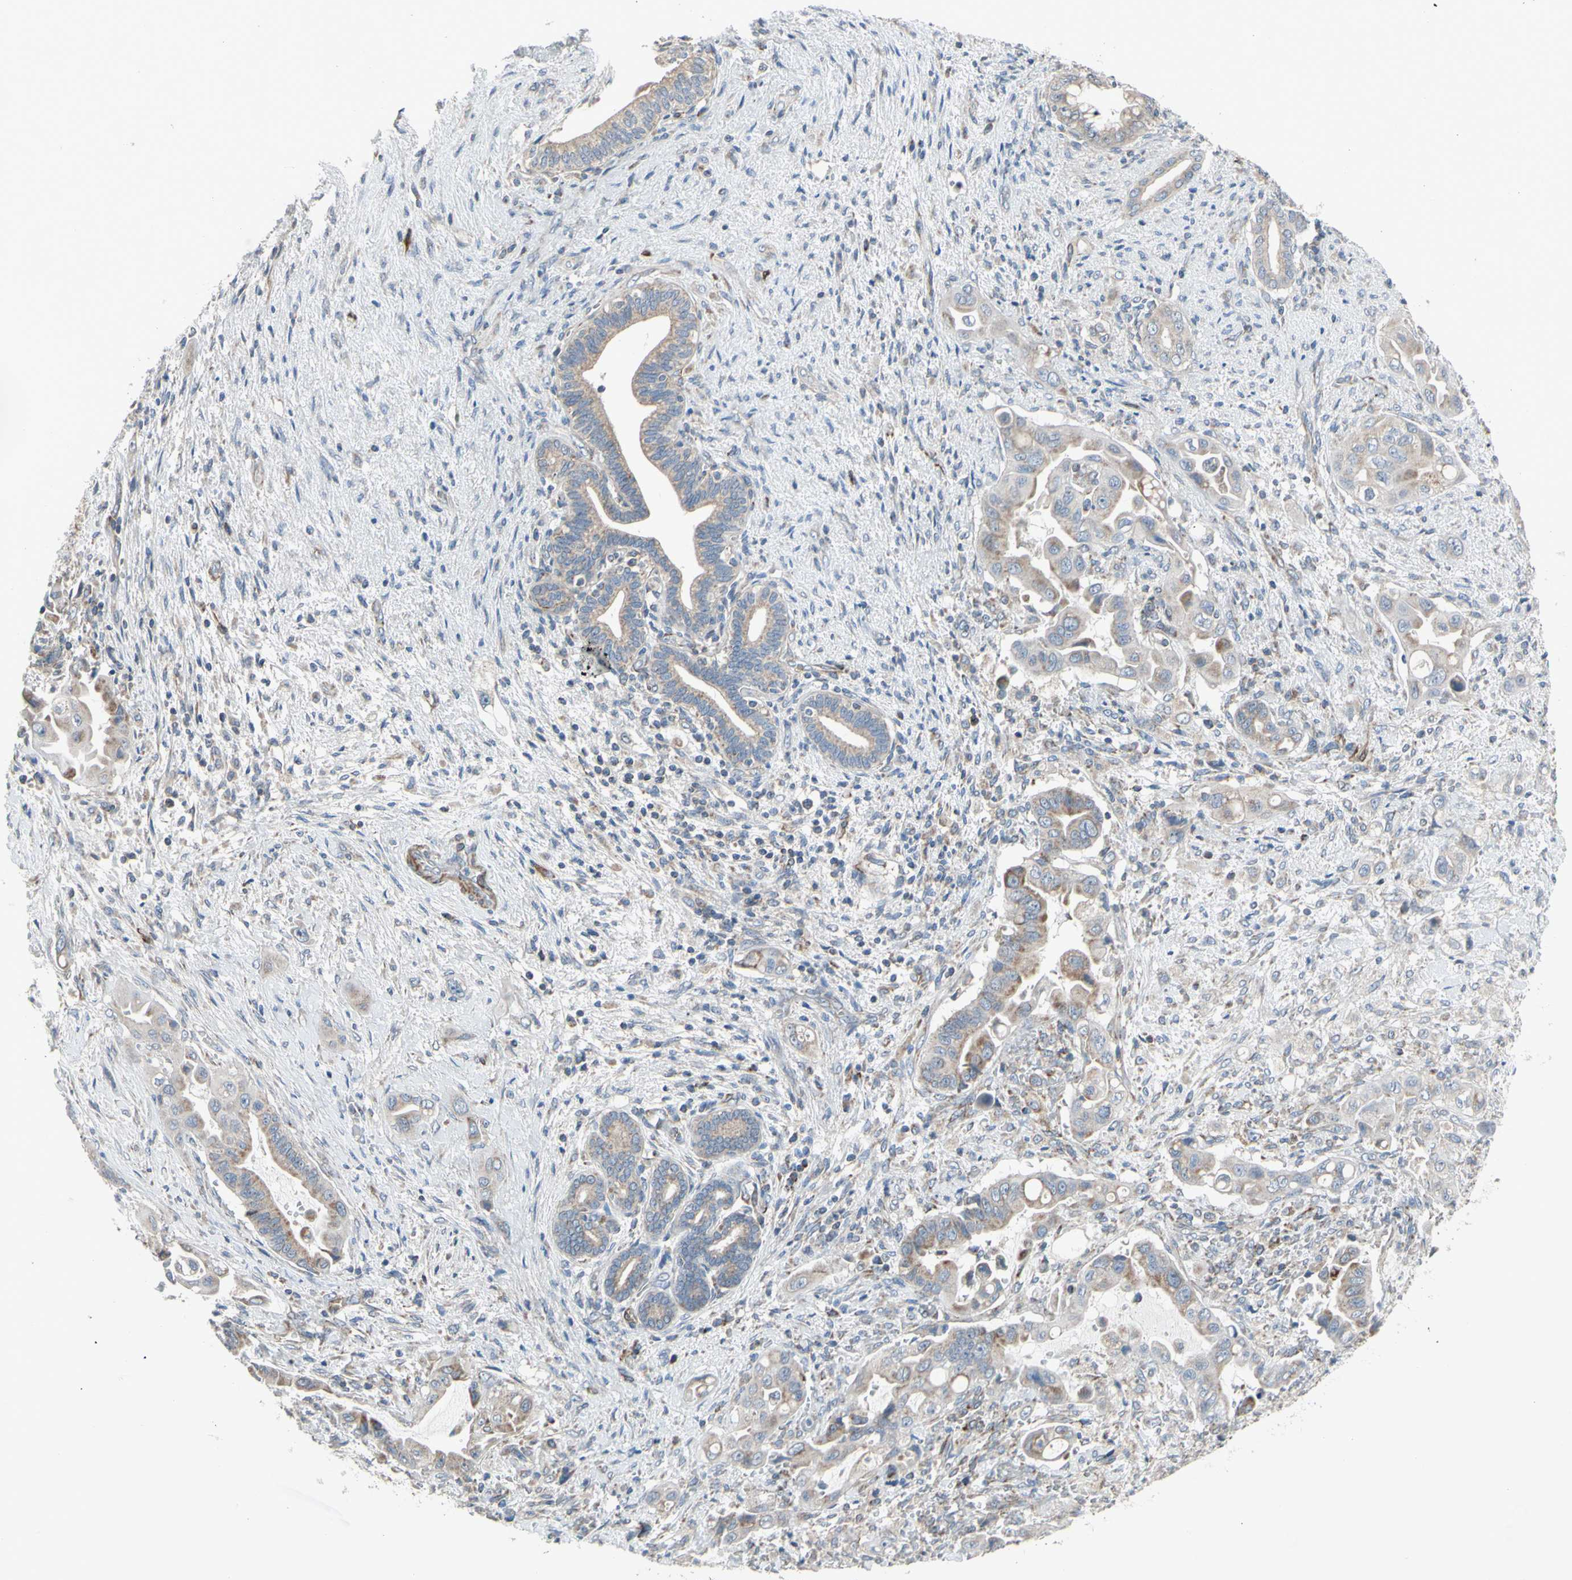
{"staining": {"intensity": "weak", "quantity": "25%-75%", "location": "cytoplasmic/membranous"}, "tissue": "liver cancer", "cell_type": "Tumor cells", "image_type": "cancer", "snomed": [{"axis": "morphology", "description": "Cholangiocarcinoma"}, {"axis": "topography", "description": "Liver"}], "caption": "DAB immunohistochemical staining of liver cancer reveals weak cytoplasmic/membranous protein expression in approximately 25%-75% of tumor cells. (DAB IHC, brown staining for protein, blue staining for nuclei).", "gene": "FAM171B", "patient": {"sex": "female", "age": 61}}